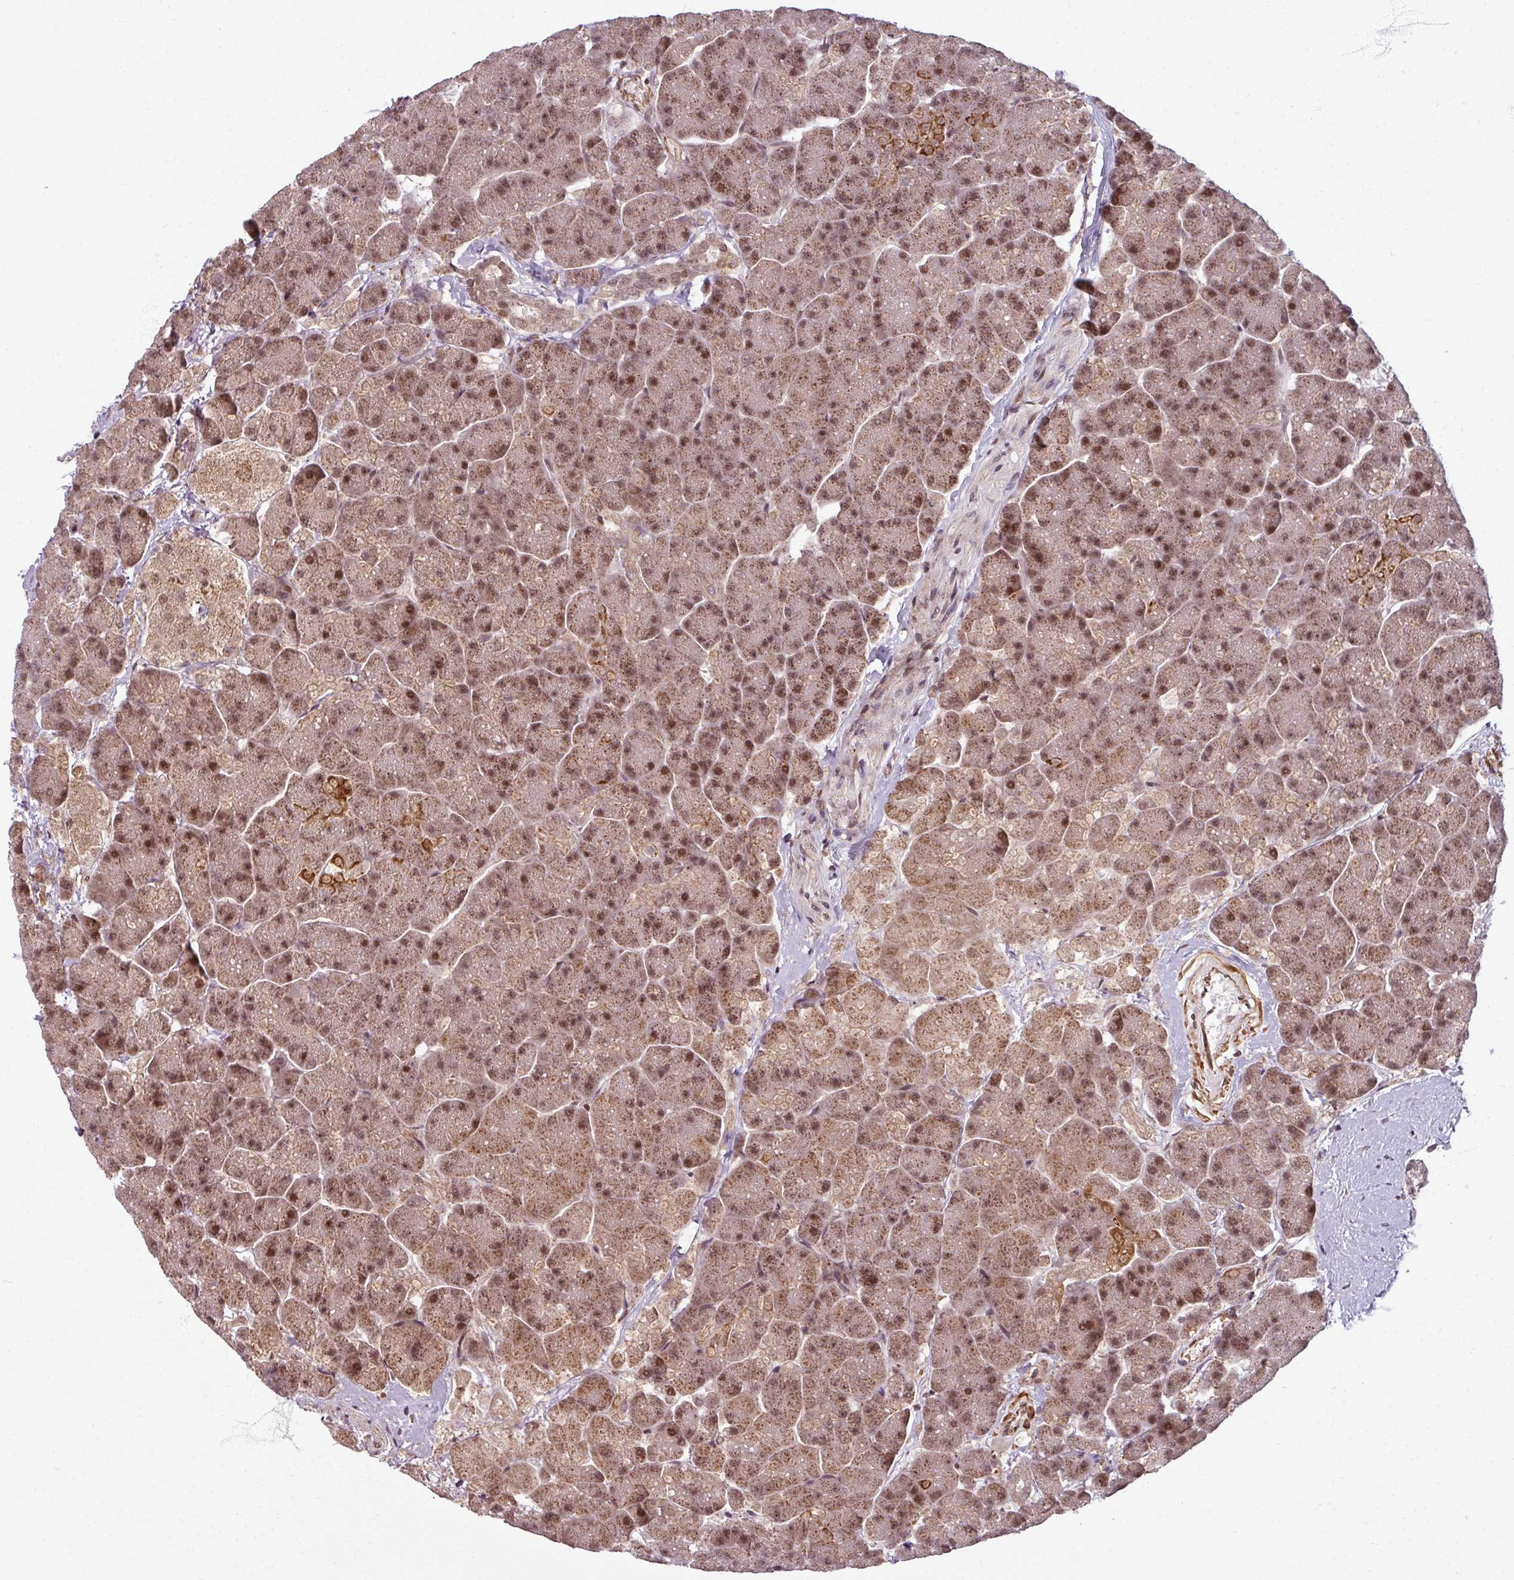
{"staining": {"intensity": "strong", "quantity": ">75%", "location": "cytoplasmic/membranous,nuclear"}, "tissue": "pancreas", "cell_type": "Exocrine glandular cells", "image_type": "normal", "snomed": [{"axis": "morphology", "description": "Normal tissue, NOS"}, {"axis": "topography", "description": "Pancreas"}, {"axis": "topography", "description": "Peripheral nerve tissue"}], "caption": "Immunohistochemical staining of unremarkable pancreas shows >75% levels of strong cytoplasmic/membranous,nuclear protein expression in about >75% of exocrine glandular cells. Immunohistochemistry (ihc) stains the protein of interest in brown and the nuclei are stained blue.", "gene": "SWI5", "patient": {"sex": "male", "age": 54}}